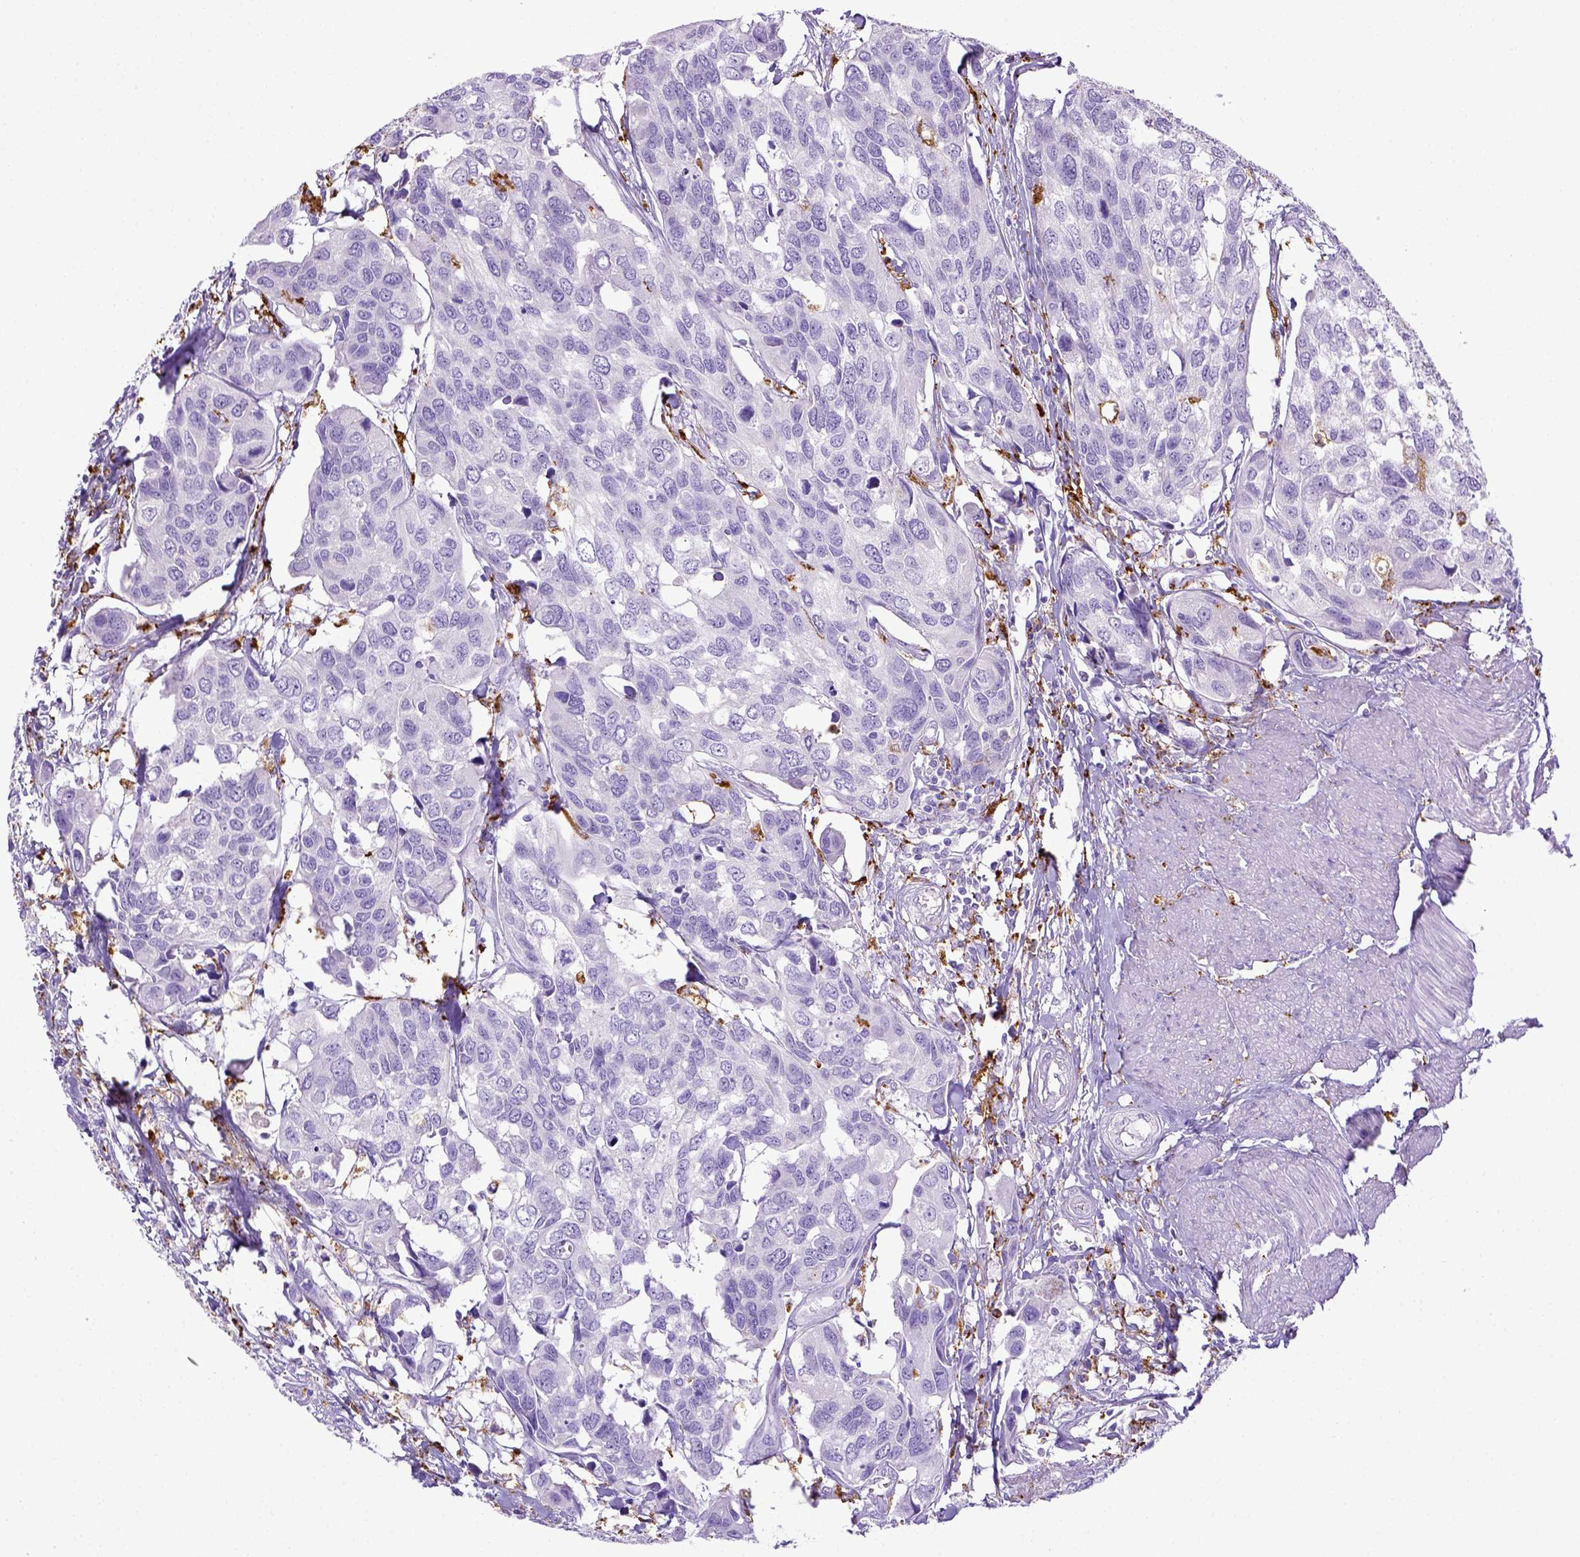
{"staining": {"intensity": "negative", "quantity": "none", "location": "none"}, "tissue": "urothelial cancer", "cell_type": "Tumor cells", "image_type": "cancer", "snomed": [{"axis": "morphology", "description": "Urothelial carcinoma, High grade"}, {"axis": "topography", "description": "Urinary bladder"}], "caption": "Tumor cells are negative for brown protein staining in urothelial cancer.", "gene": "CD68", "patient": {"sex": "male", "age": 60}}